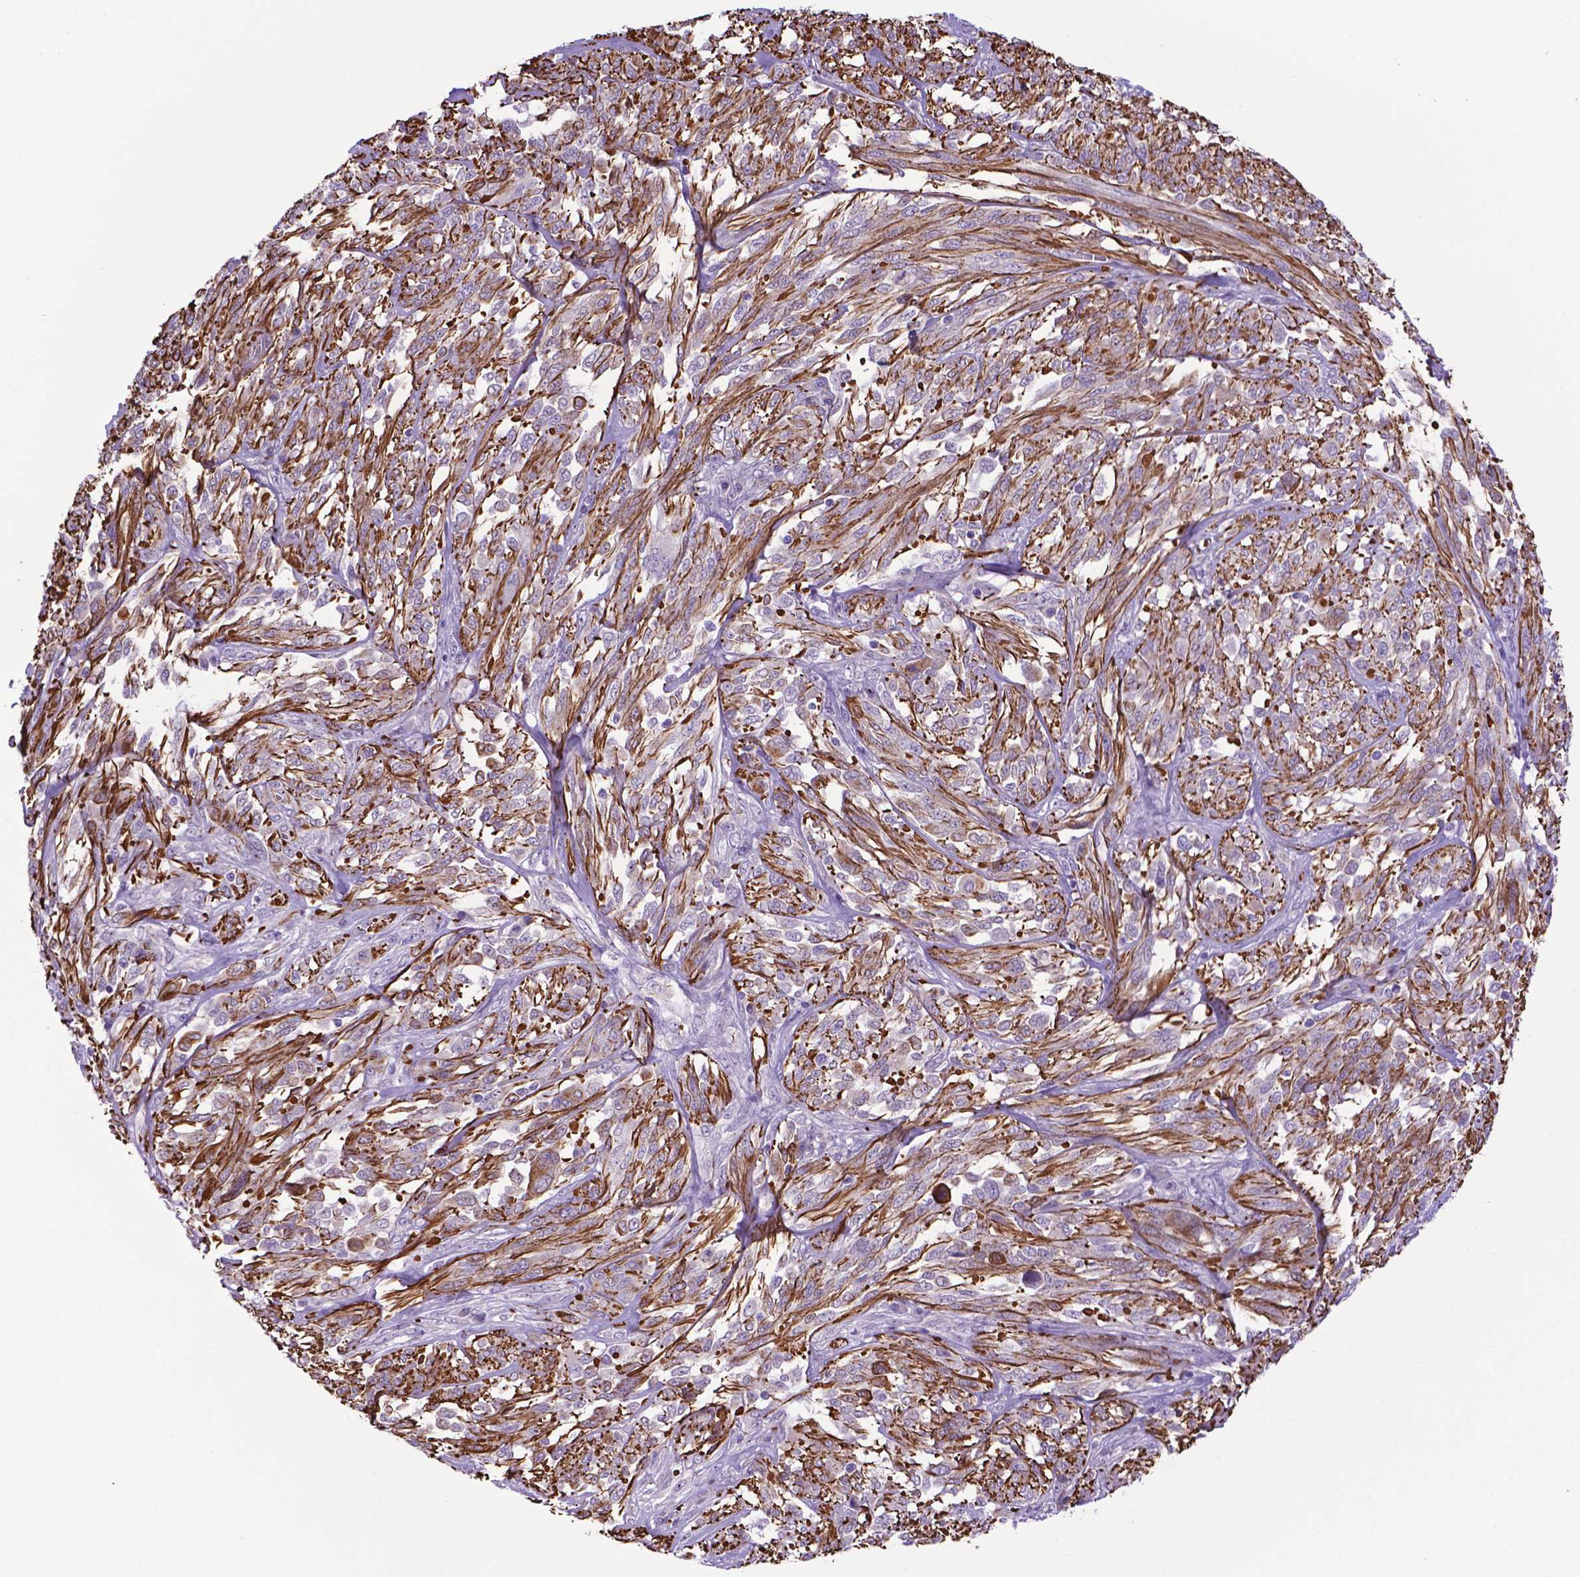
{"staining": {"intensity": "moderate", "quantity": "<25%", "location": "cytoplasmic/membranous"}, "tissue": "melanoma", "cell_type": "Tumor cells", "image_type": "cancer", "snomed": [{"axis": "morphology", "description": "Malignant melanoma, NOS"}, {"axis": "topography", "description": "Skin"}], "caption": "Immunohistochemical staining of human melanoma demonstrates low levels of moderate cytoplasmic/membranous expression in about <25% of tumor cells.", "gene": "LZTR1", "patient": {"sex": "female", "age": 91}}